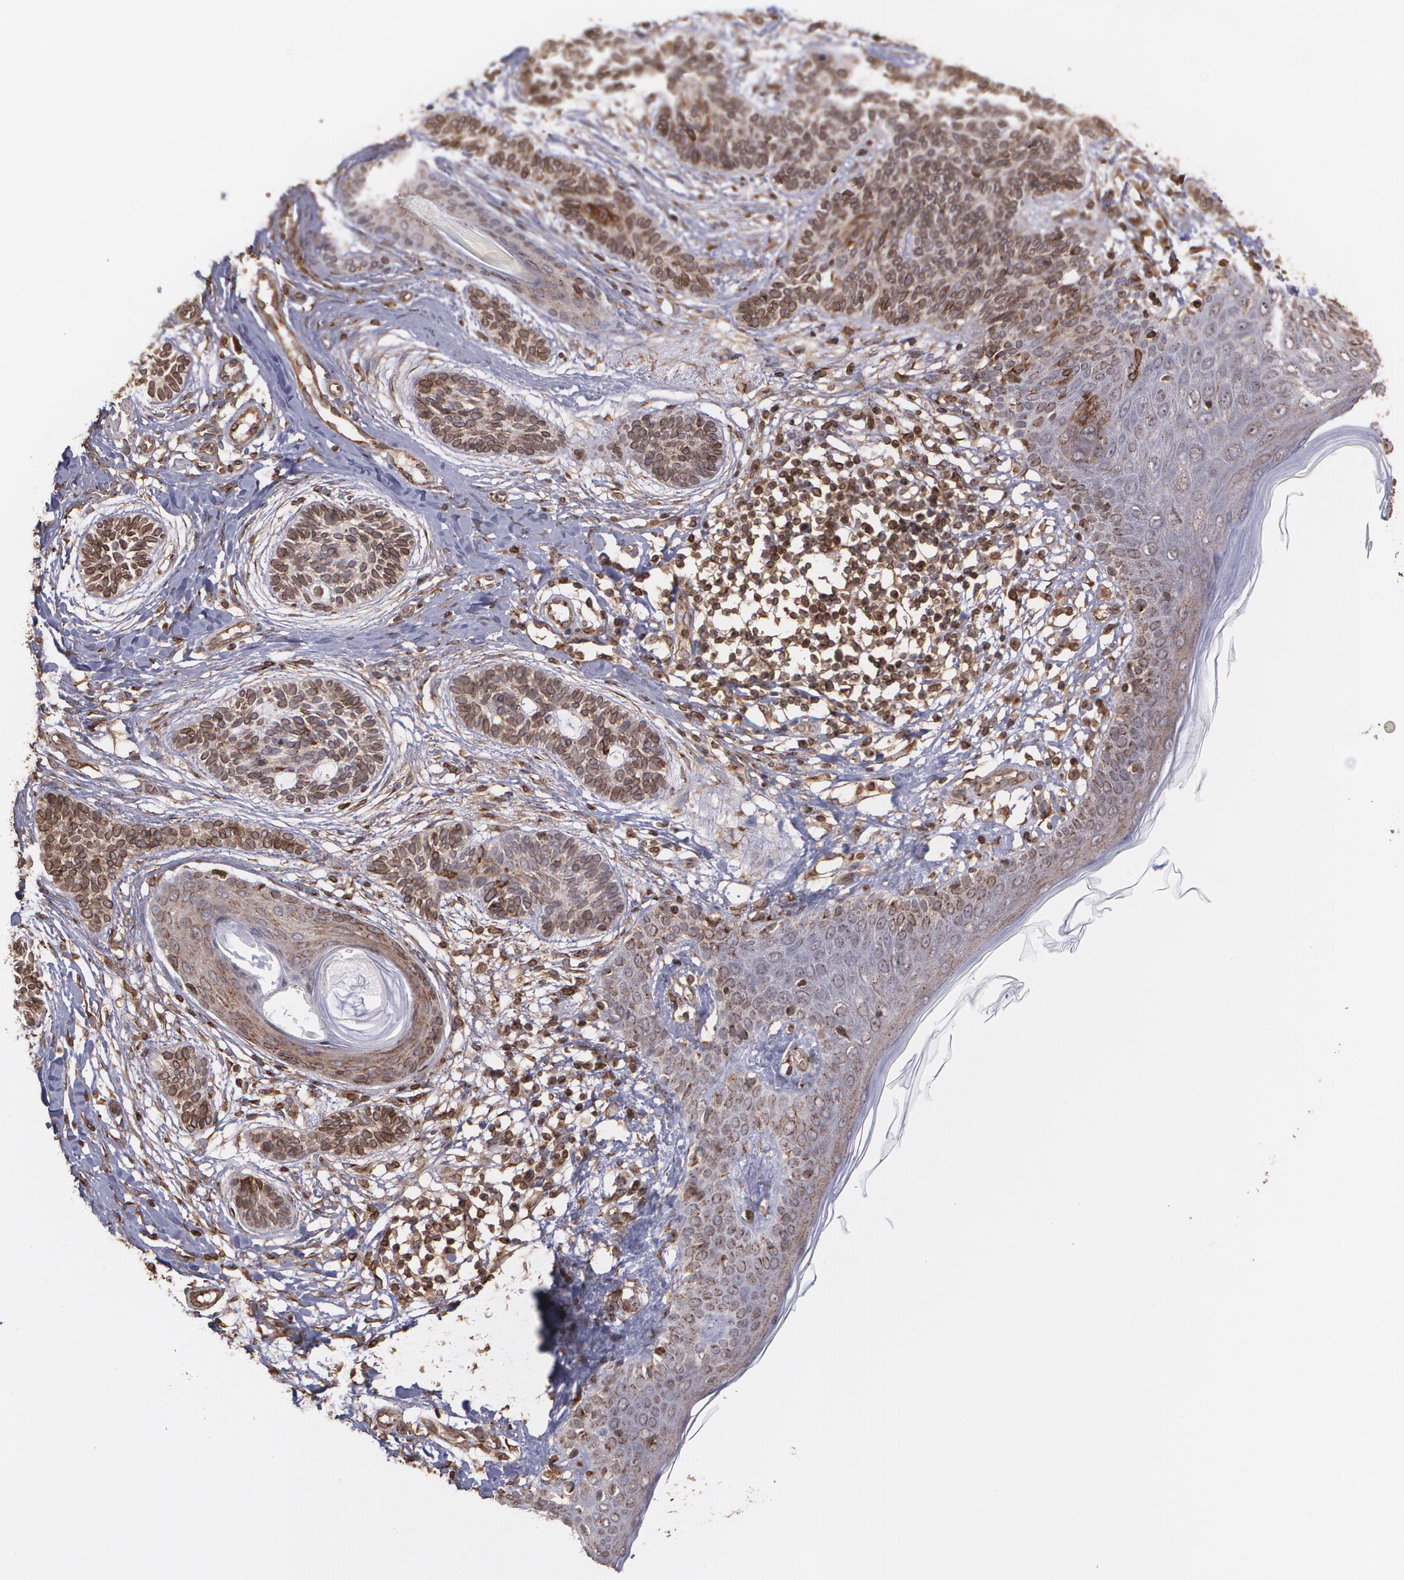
{"staining": {"intensity": "moderate", "quantity": "25%-75%", "location": "cytoplasmic/membranous"}, "tissue": "skin cancer", "cell_type": "Tumor cells", "image_type": "cancer", "snomed": [{"axis": "morphology", "description": "Normal tissue, NOS"}, {"axis": "morphology", "description": "Basal cell carcinoma"}, {"axis": "topography", "description": "Skin"}], "caption": "Human skin cancer stained with a protein marker exhibits moderate staining in tumor cells.", "gene": "TRIP11", "patient": {"sex": "male", "age": 63}}